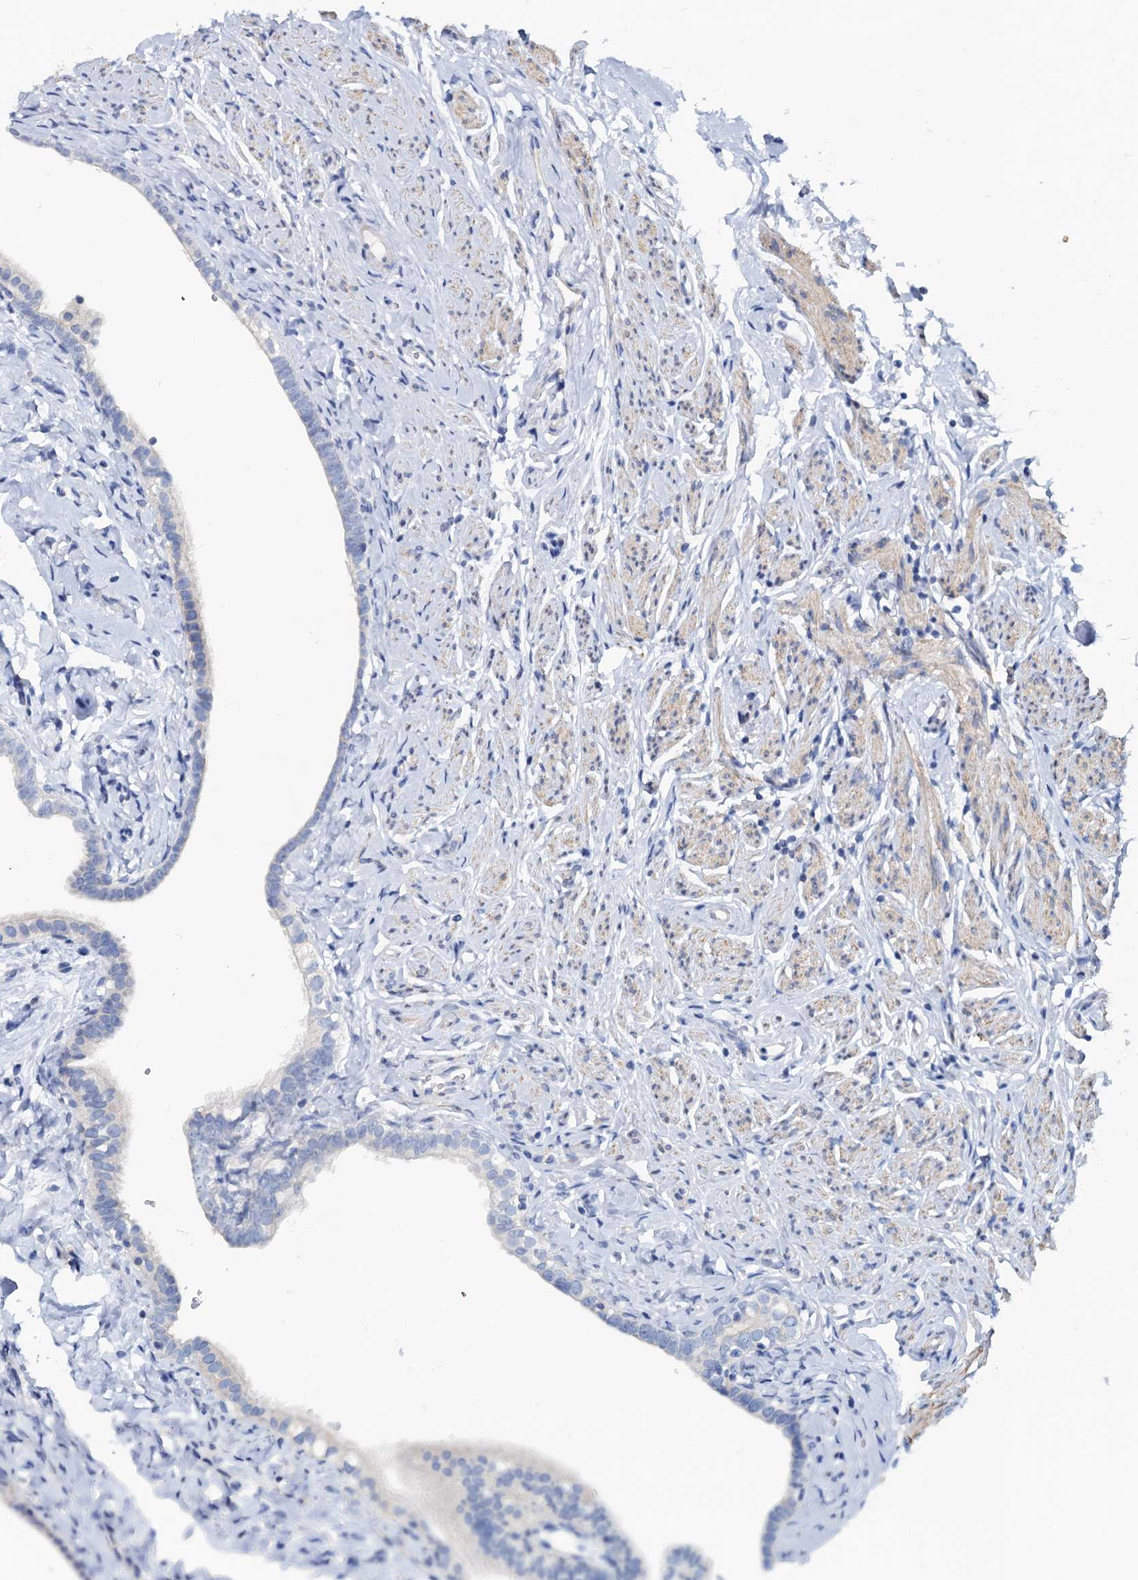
{"staining": {"intensity": "negative", "quantity": "none", "location": "none"}, "tissue": "fallopian tube", "cell_type": "Glandular cells", "image_type": "normal", "snomed": [{"axis": "morphology", "description": "Normal tissue, NOS"}, {"axis": "topography", "description": "Fallopian tube"}], "caption": "This is a image of immunohistochemistry staining of unremarkable fallopian tube, which shows no positivity in glandular cells. (DAB immunohistochemistry (IHC), high magnification).", "gene": "SLC1A3", "patient": {"sex": "female", "age": 66}}